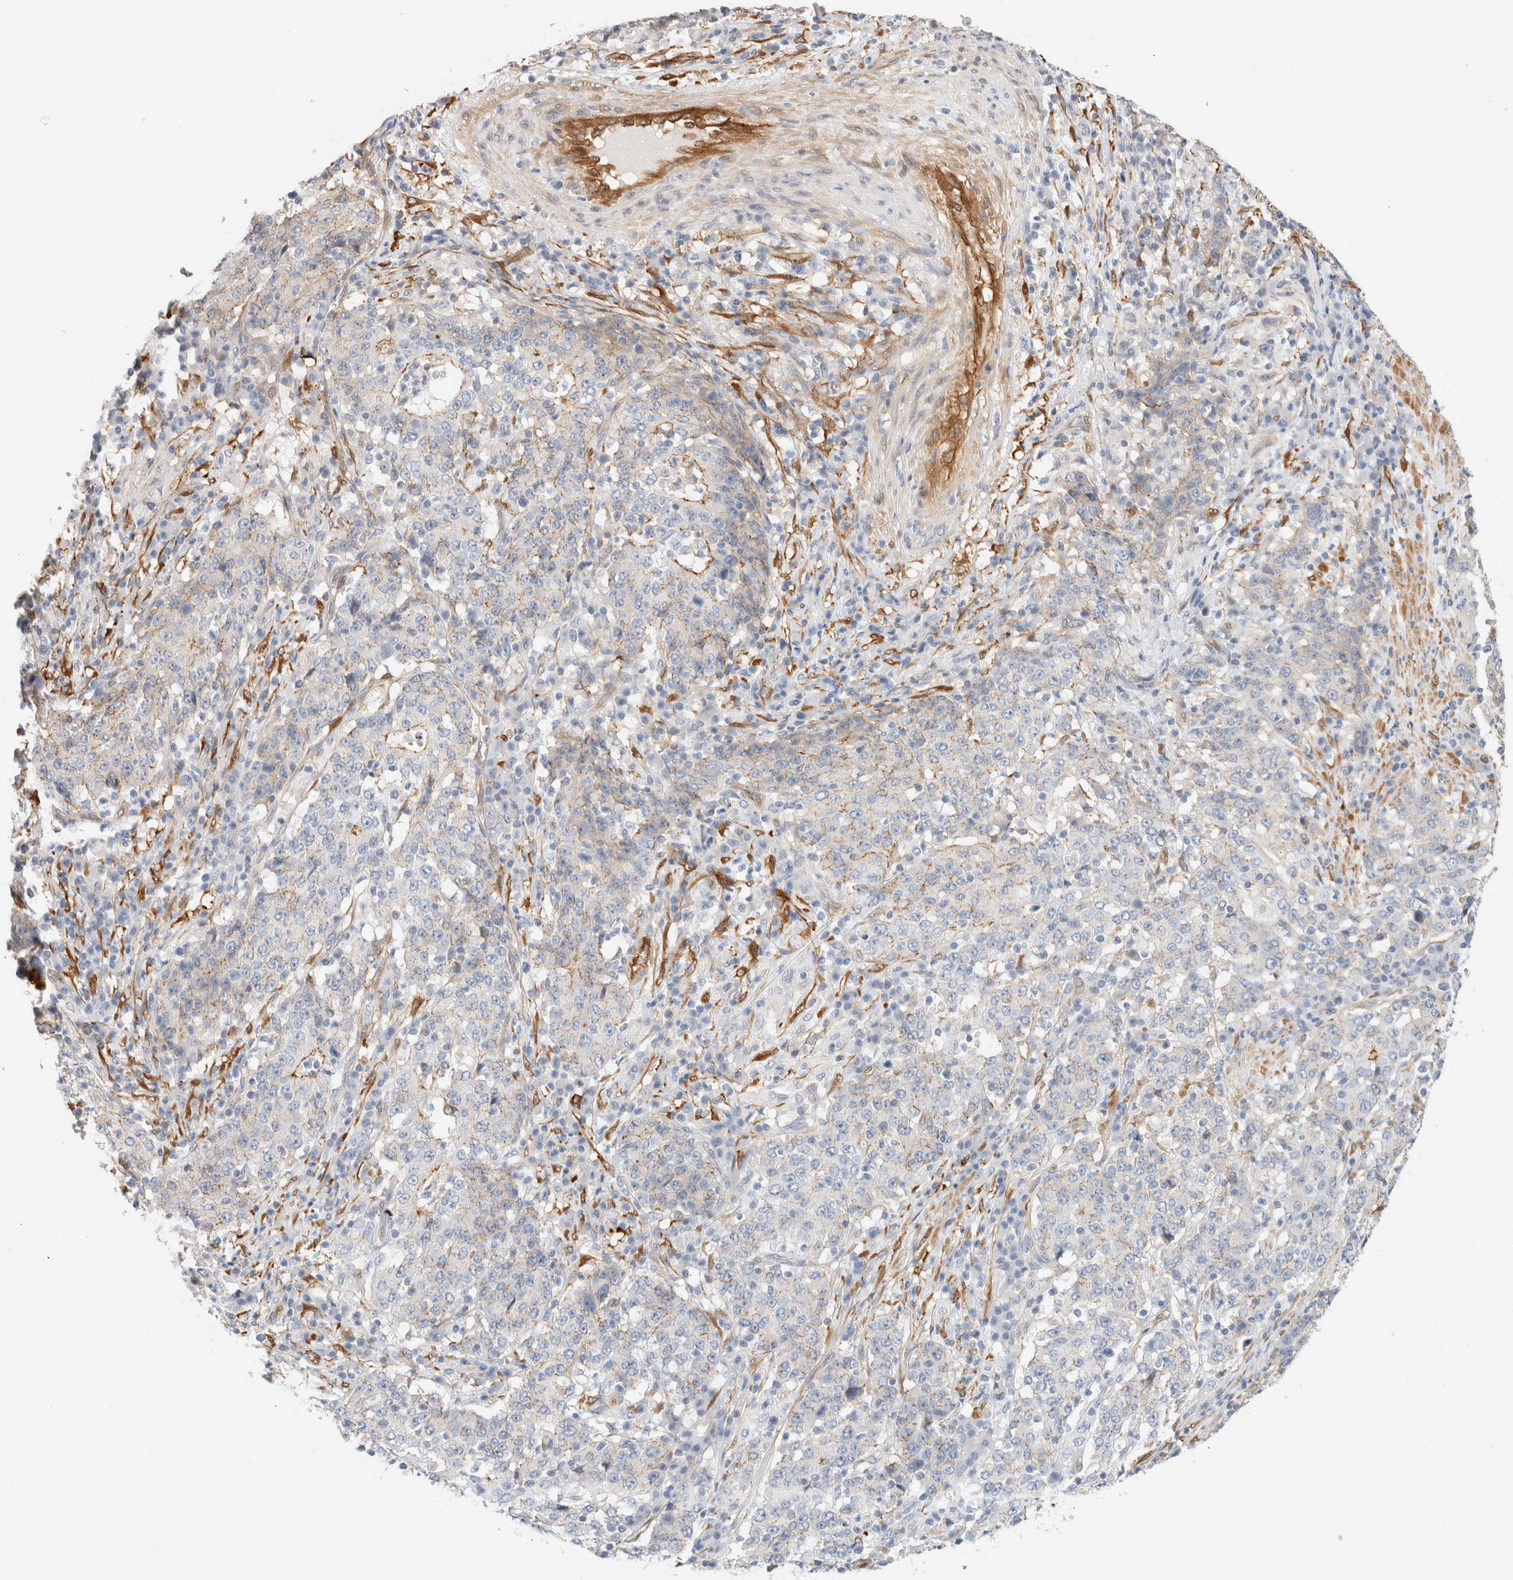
{"staining": {"intensity": "moderate", "quantity": "<25%", "location": "cytoplasmic/membranous"}, "tissue": "stomach cancer", "cell_type": "Tumor cells", "image_type": "cancer", "snomed": [{"axis": "morphology", "description": "Adenocarcinoma, NOS"}, {"axis": "topography", "description": "Stomach"}], "caption": "High-magnification brightfield microscopy of stomach cancer stained with DAB (brown) and counterstained with hematoxylin (blue). tumor cells exhibit moderate cytoplasmic/membranous staining is identified in about<25% of cells. The staining was performed using DAB (3,3'-diaminobenzidine), with brown indicating positive protein expression. Nuclei are stained blue with hematoxylin.", "gene": "LMCD1", "patient": {"sex": "male", "age": 59}}